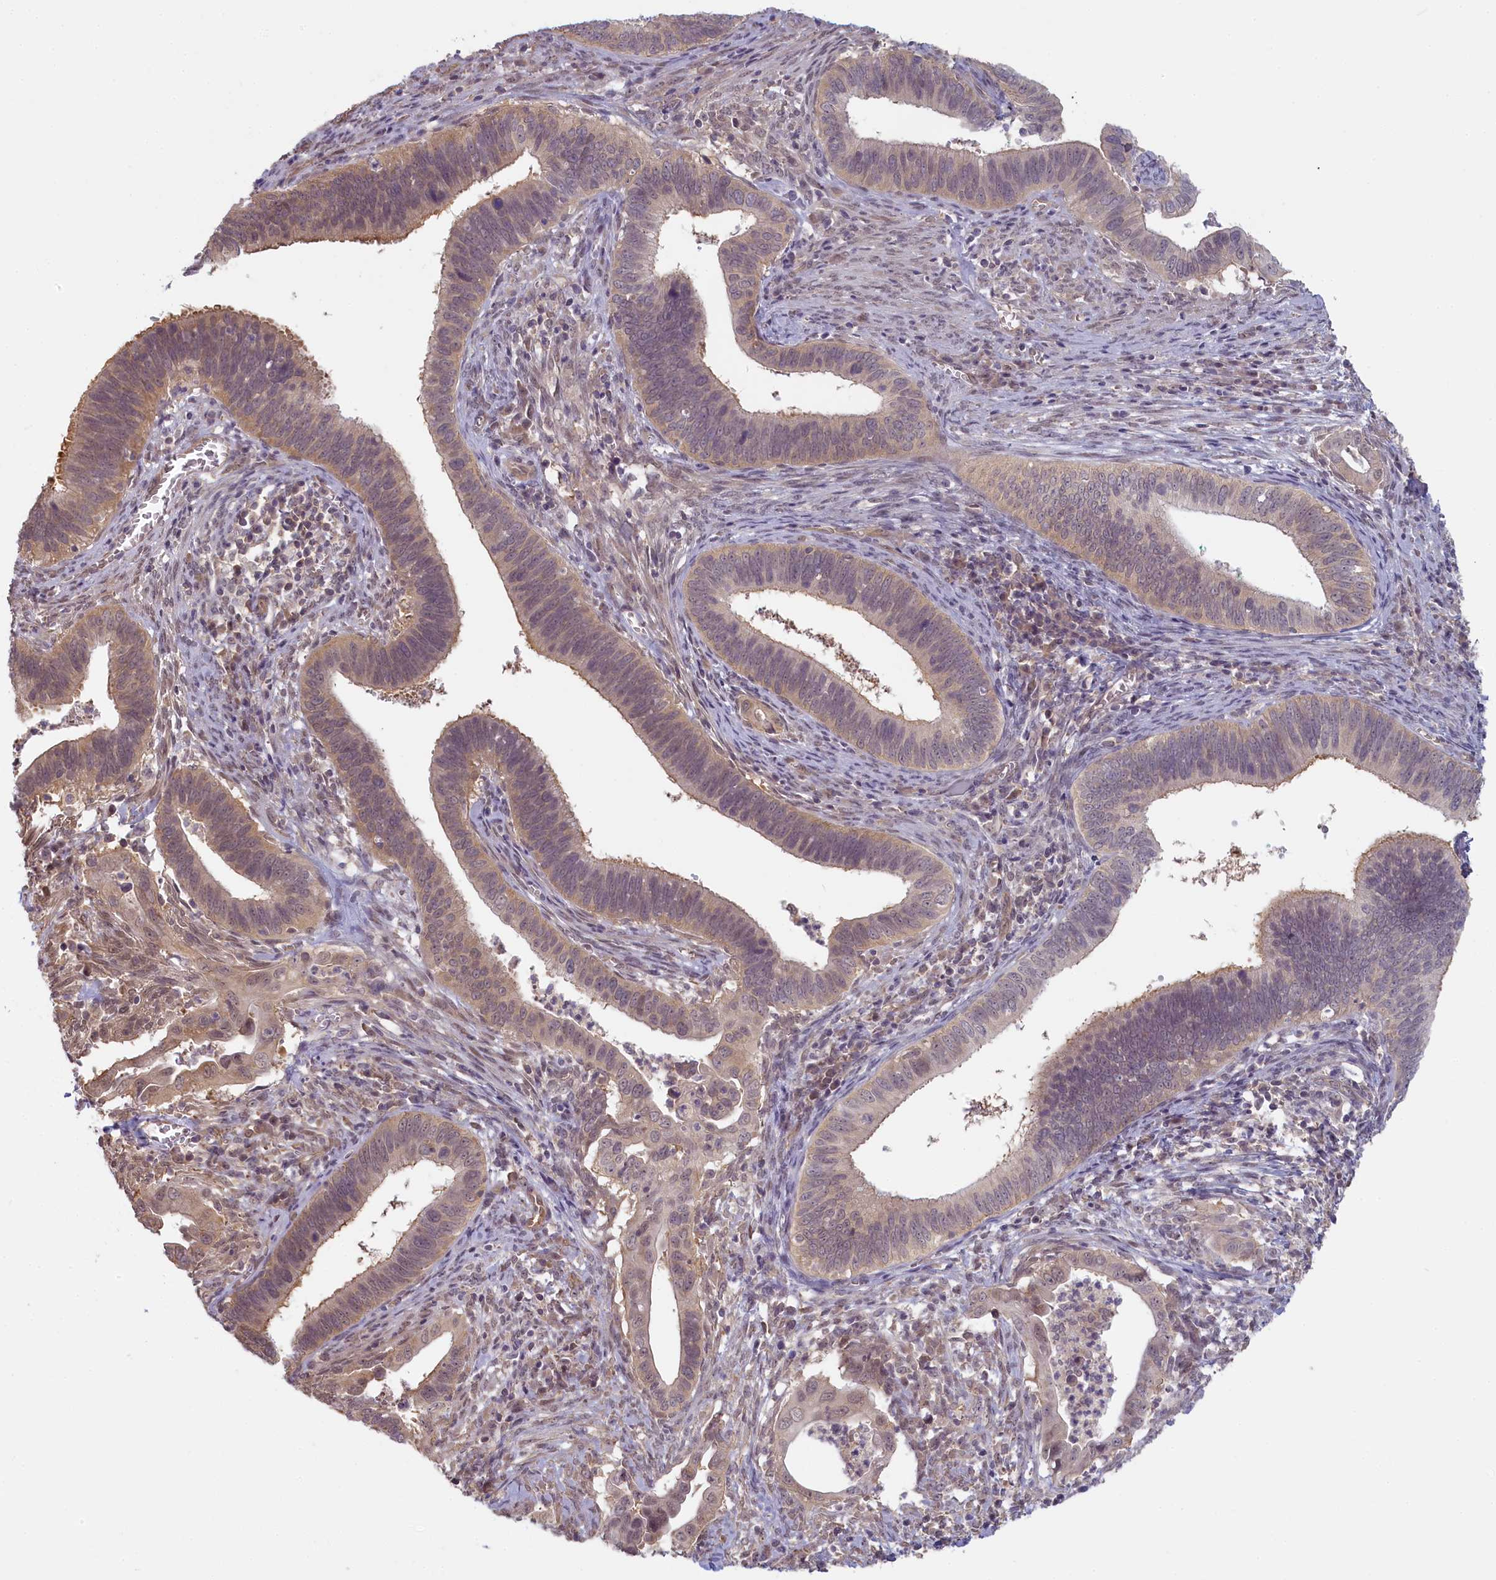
{"staining": {"intensity": "weak", "quantity": "25%-75%", "location": "cytoplasmic/membranous,nuclear"}, "tissue": "cervical cancer", "cell_type": "Tumor cells", "image_type": "cancer", "snomed": [{"axis": "morphology", "description": "Adenocarcinoma, NOS"}, {"axis": "topography", "description": "Cervix"}], "caption": "Immunohistochemistry staining of cervical cancer, which demonstrates low levels of weak cytoplasmic/membranous and nuclear positivity in about 25%-75% of tumor cells indicating weak cytoplasmic/membranous and nuclear protein positivity. The staining was performed using DAB (brown) for protein detection and nuclei were counterstained in hematoxylin (blue).", "gene": "C19orf44", "patient": {"sex": "female", "age": 42}}